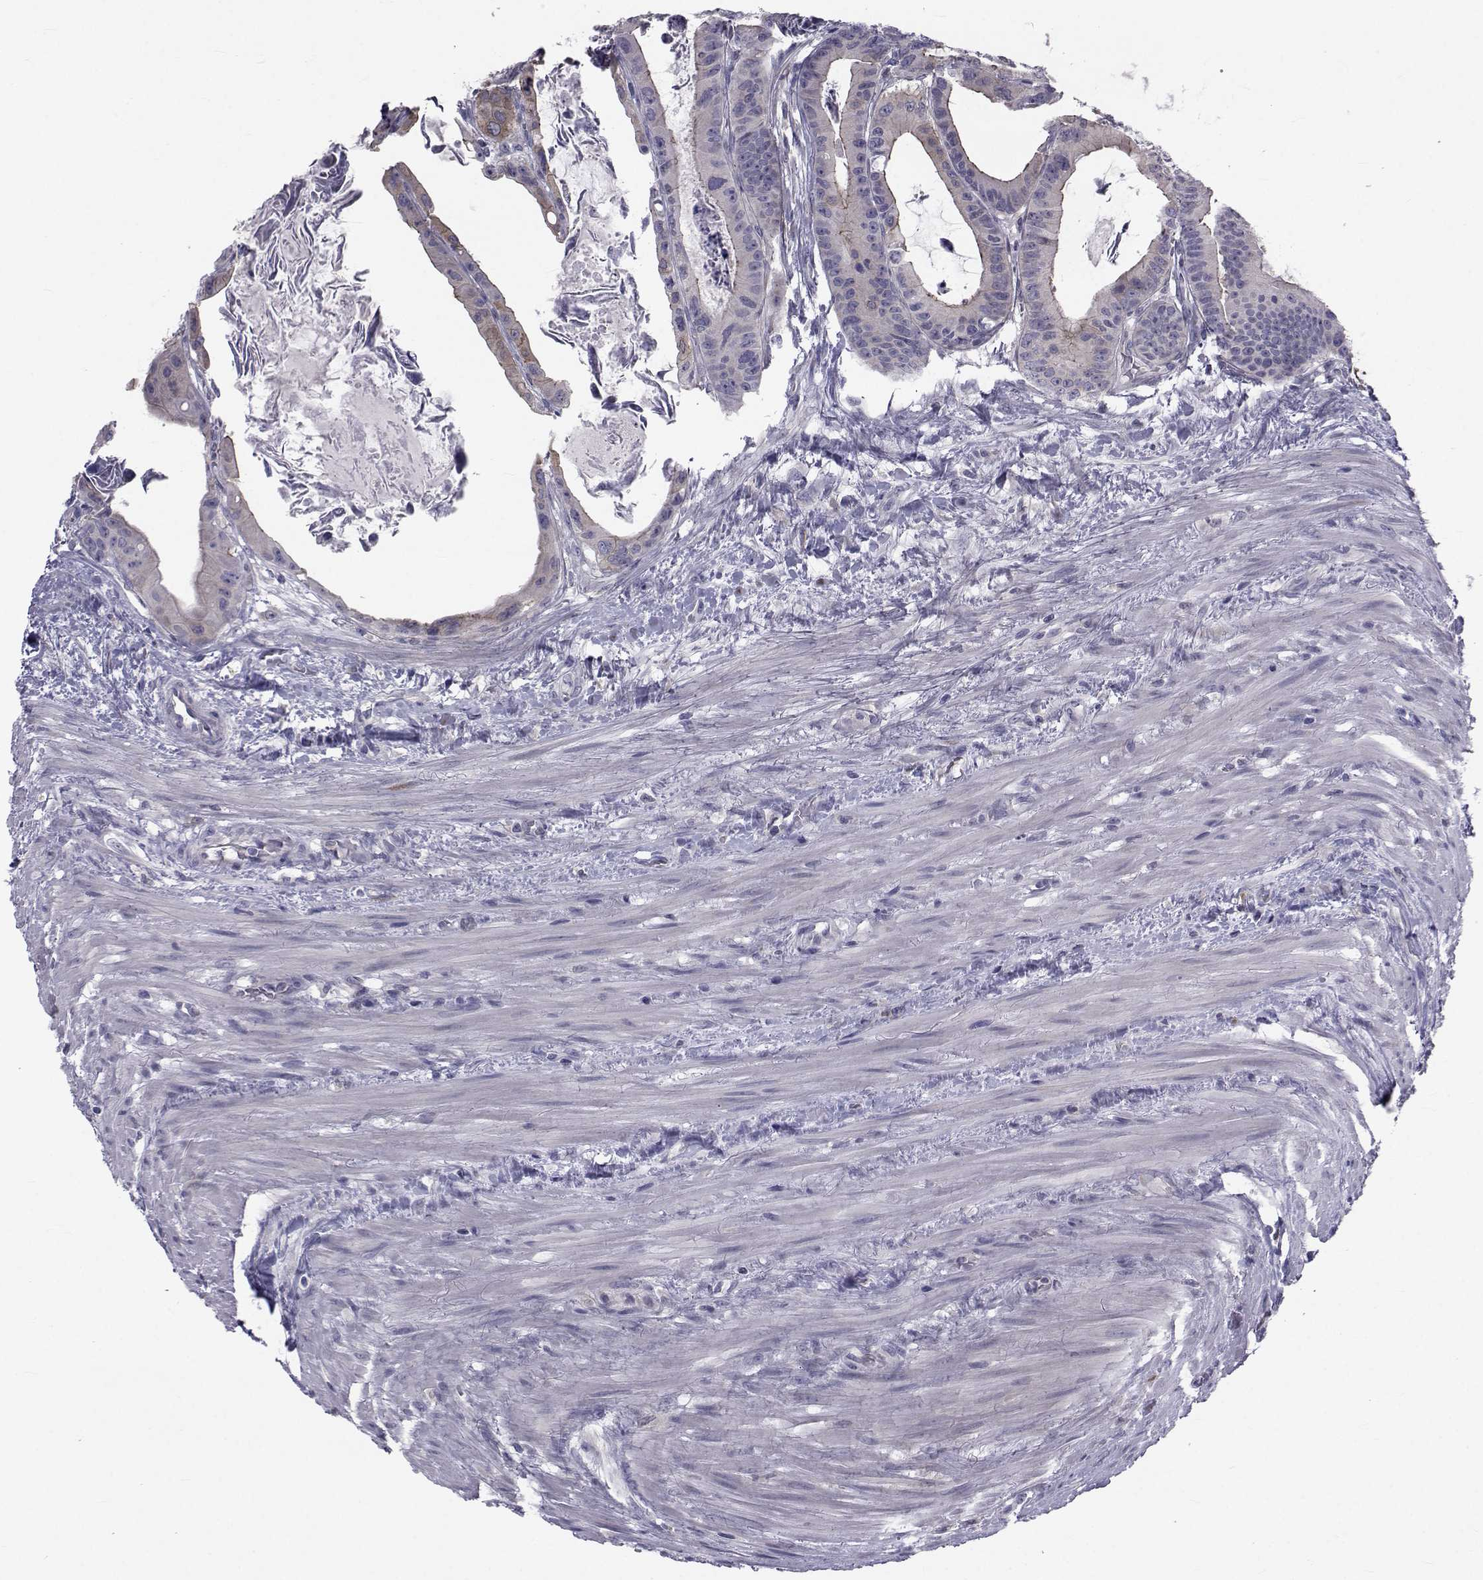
{"staining": {"intensity": "strong", "quantity": "<25%", "location": "cytoplasmic/membranous"}, "tissue": "colorectal cancer", "cell_type": "Tumor cells", "image_type": "cancer", "snomed": [{"axis": "morphology", "description": "Adenocarcinoma, NOS"}, {"axis": "topography", "description": "Rectum"}], "caption": "High-magnification brightfield microscopy of colorectal adenocarcinoma stained with DAB (brown) and counterstained with hematoxylin (blue). tumor cells exhibit strong cytoplasmic/membranous staining is present in about<25% of cells. Ihc stains the protein in brown and the nuclei are stained blue.", "gene": "SLC30A10", "patient": {"sex": "male", "age": 64}}